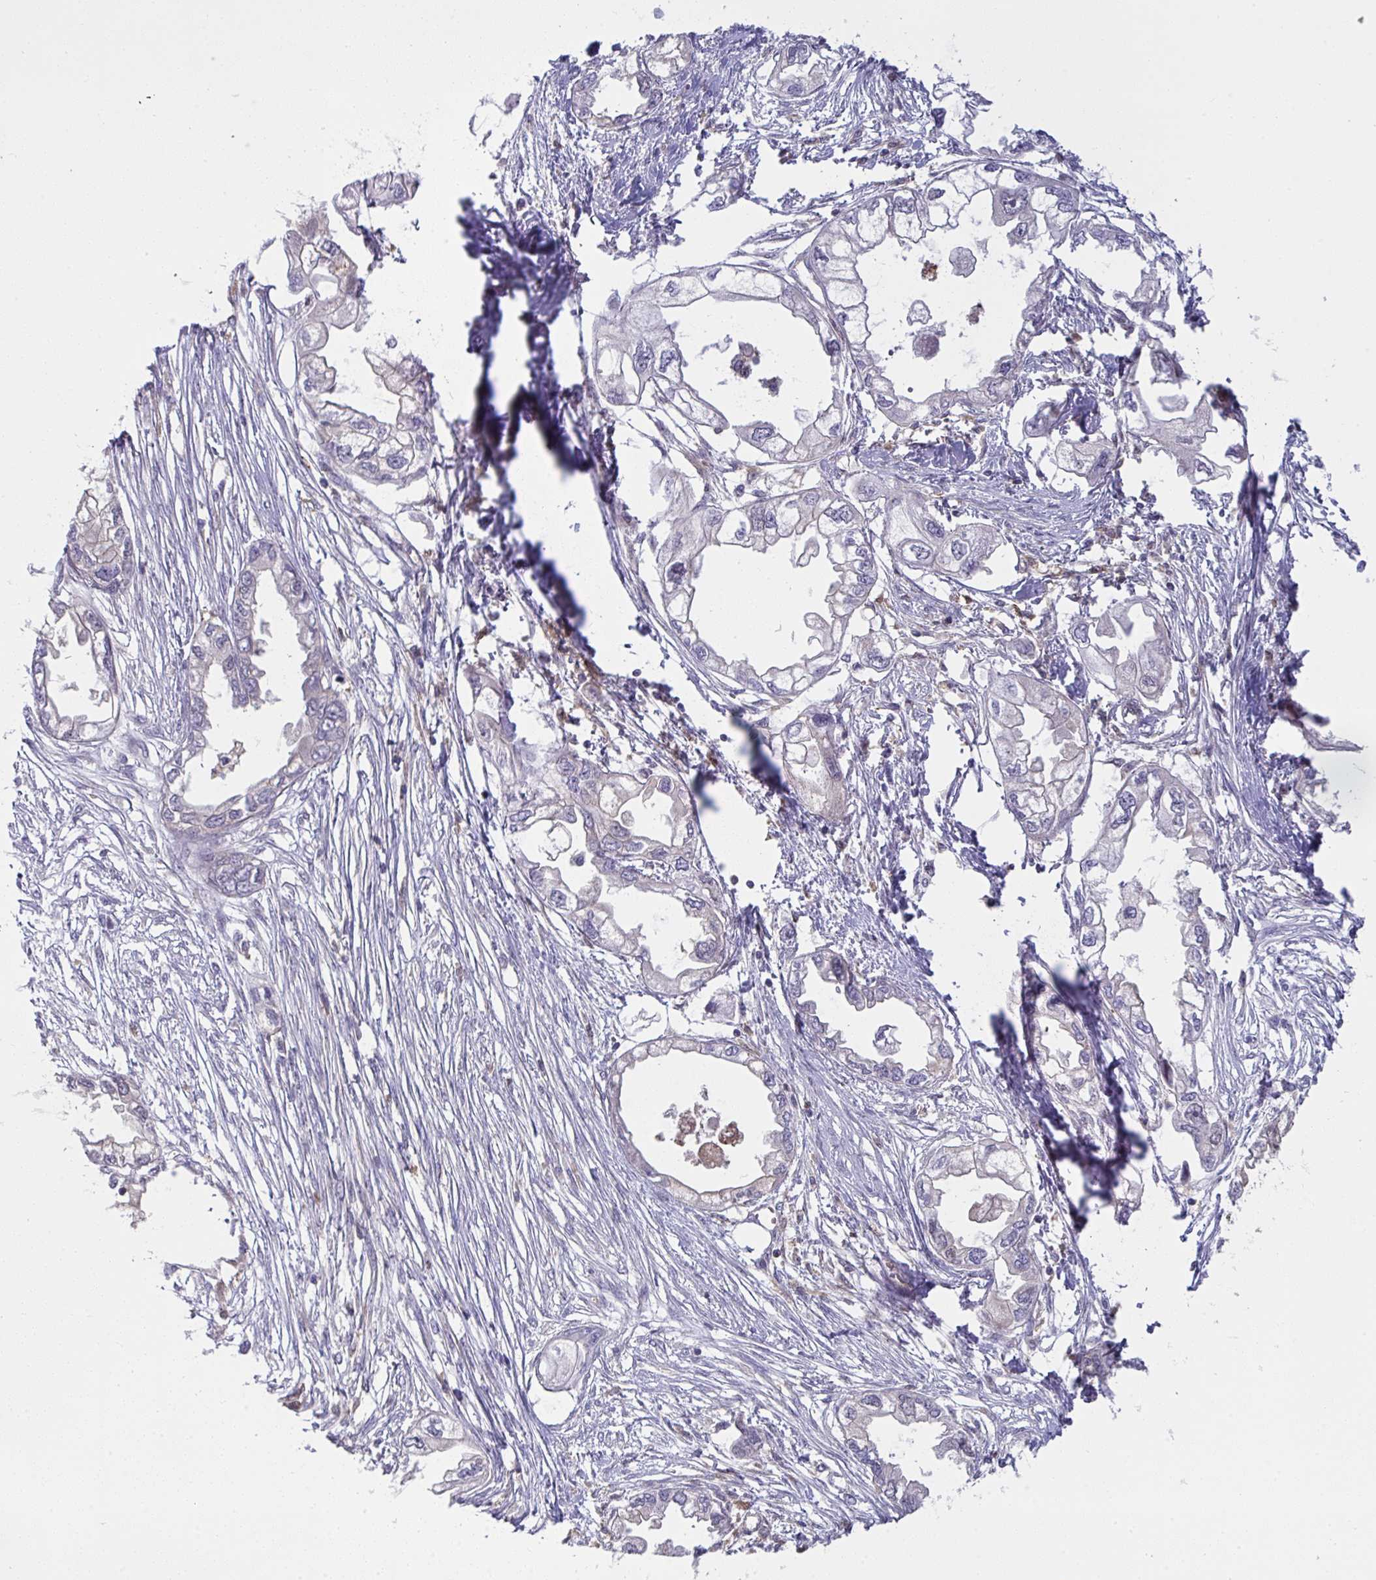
{"staining": {"intensity": "negative", "quantity": "none", "location": "none"}, "tissue": "endometrial cancer", "cell_type": "Tumor cells", "image_type": "cancer", "snomed": [{"axis": "morphology", "description": "Adenocarcinoma, NOS"}, {"axis": "morphology", "description": "Adenocarcinoma, metastatic, NOS"}, {"axis": "topography", "description": "Adipose tissue"}, {"axis": "topography", "description": "Endometrium"}], "caption": "Micrograph shows no protein expression in tumor cells of endometrial cancer tissue. (Stains: DAB IHC with hematoxylin counter stain, Microscopy: brightfield microscopy at high magnification).", "gene": "ALDH16A1", "patient": {"sex": "female", "age": 67}}